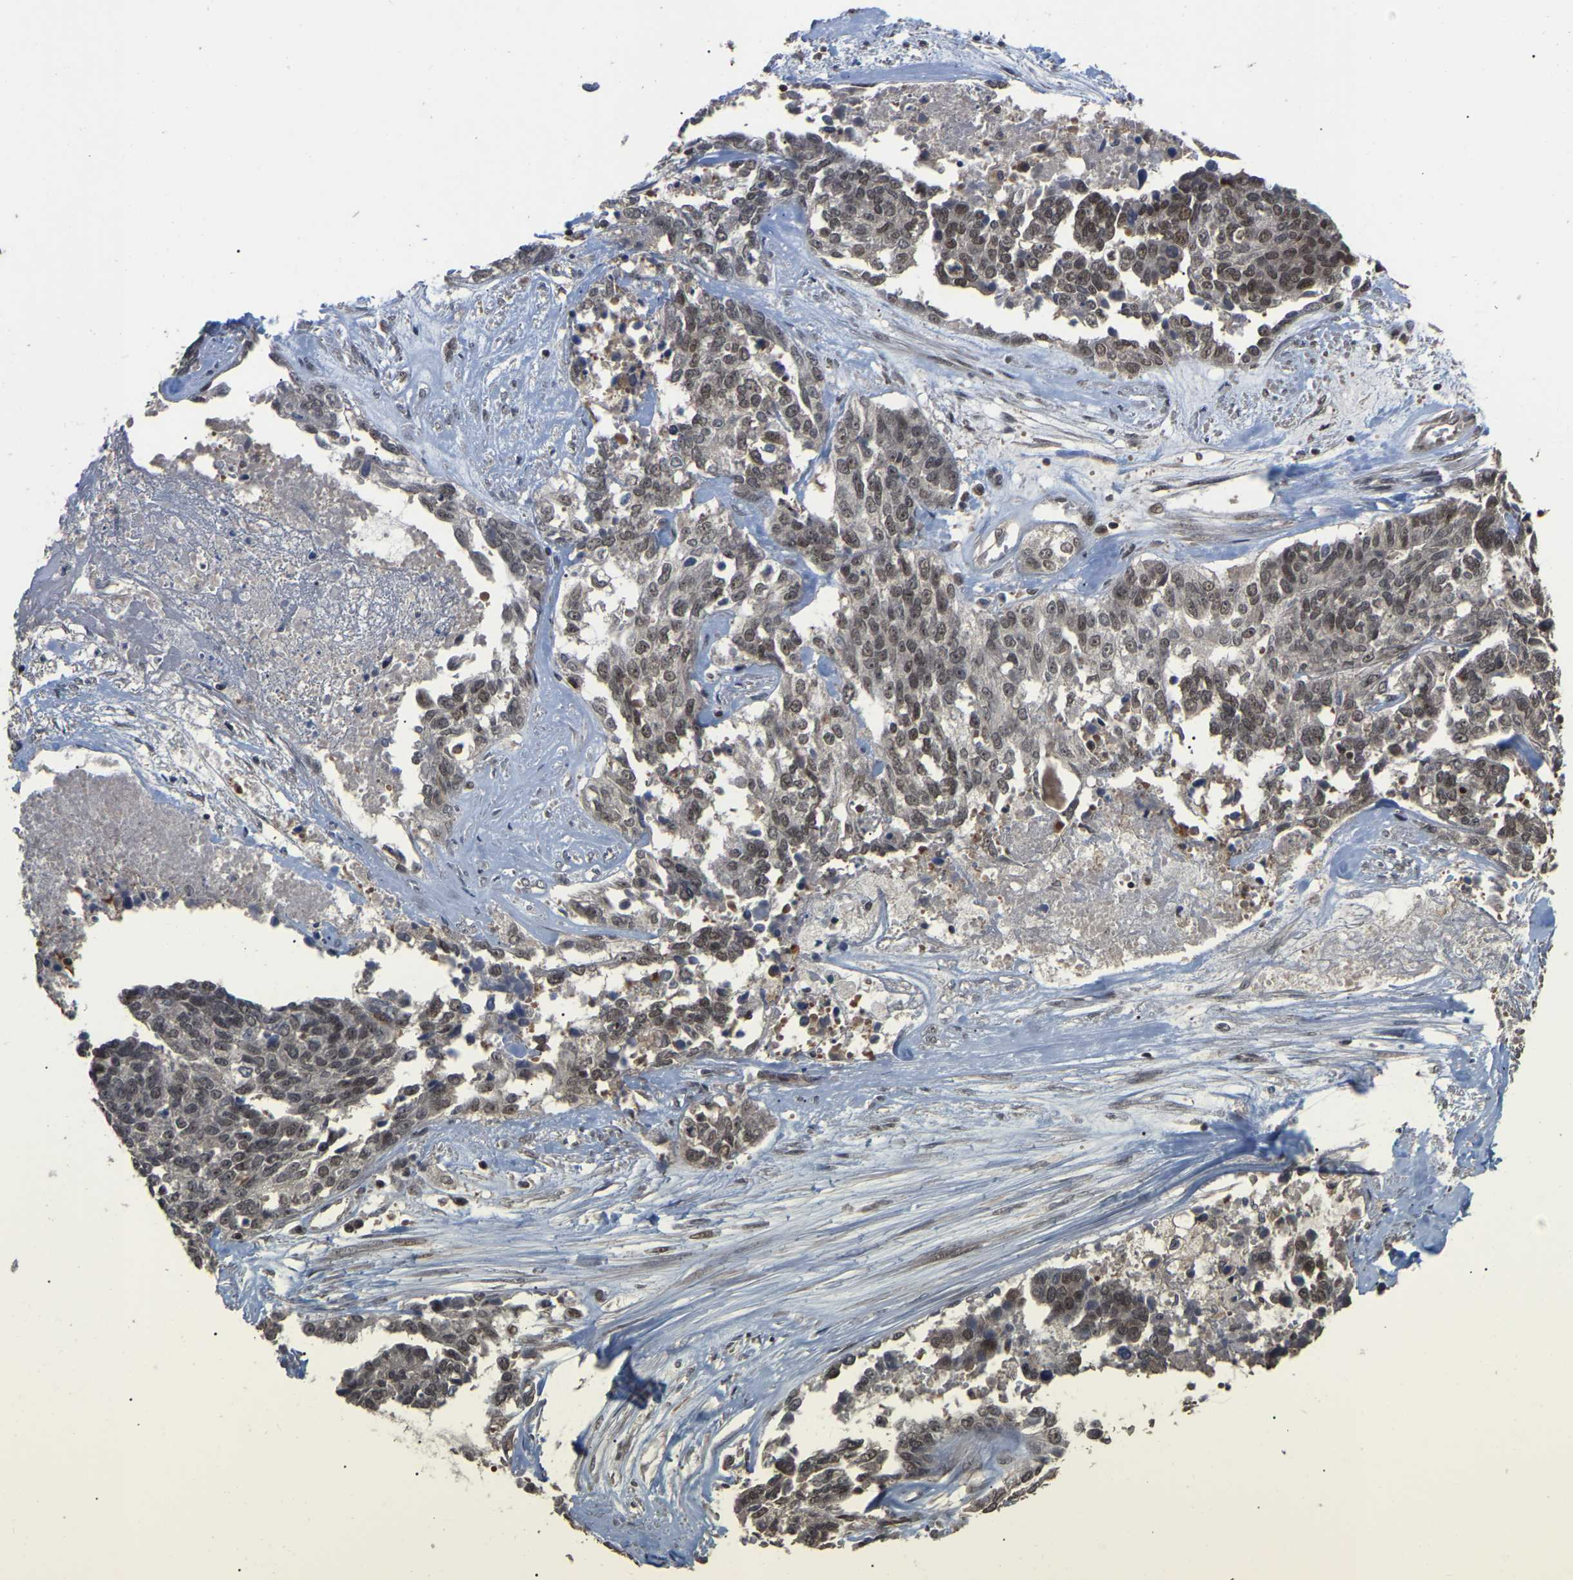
{"staining": {"intensity": "weak", "quantity": ">75%", "location": "nuclear"}, "tissue": "ovarian cancer", "cell_type": "Tumor cells", "image_type": "cancer", "snomed": [{"axis": "morphology", "description": "Cystadenocarcinoma, serous, NOS"}, {"axis": "topography", "description": "Ovary"}], "caption": "Immunohistochemistry of ovarian cancer (serous cystadenocarcinoma) shows low levels of weak nuclear expression in about >75% of tumor cells.", "gene": "JAZF1", "patient": {"sex": "female", "age": 44}}